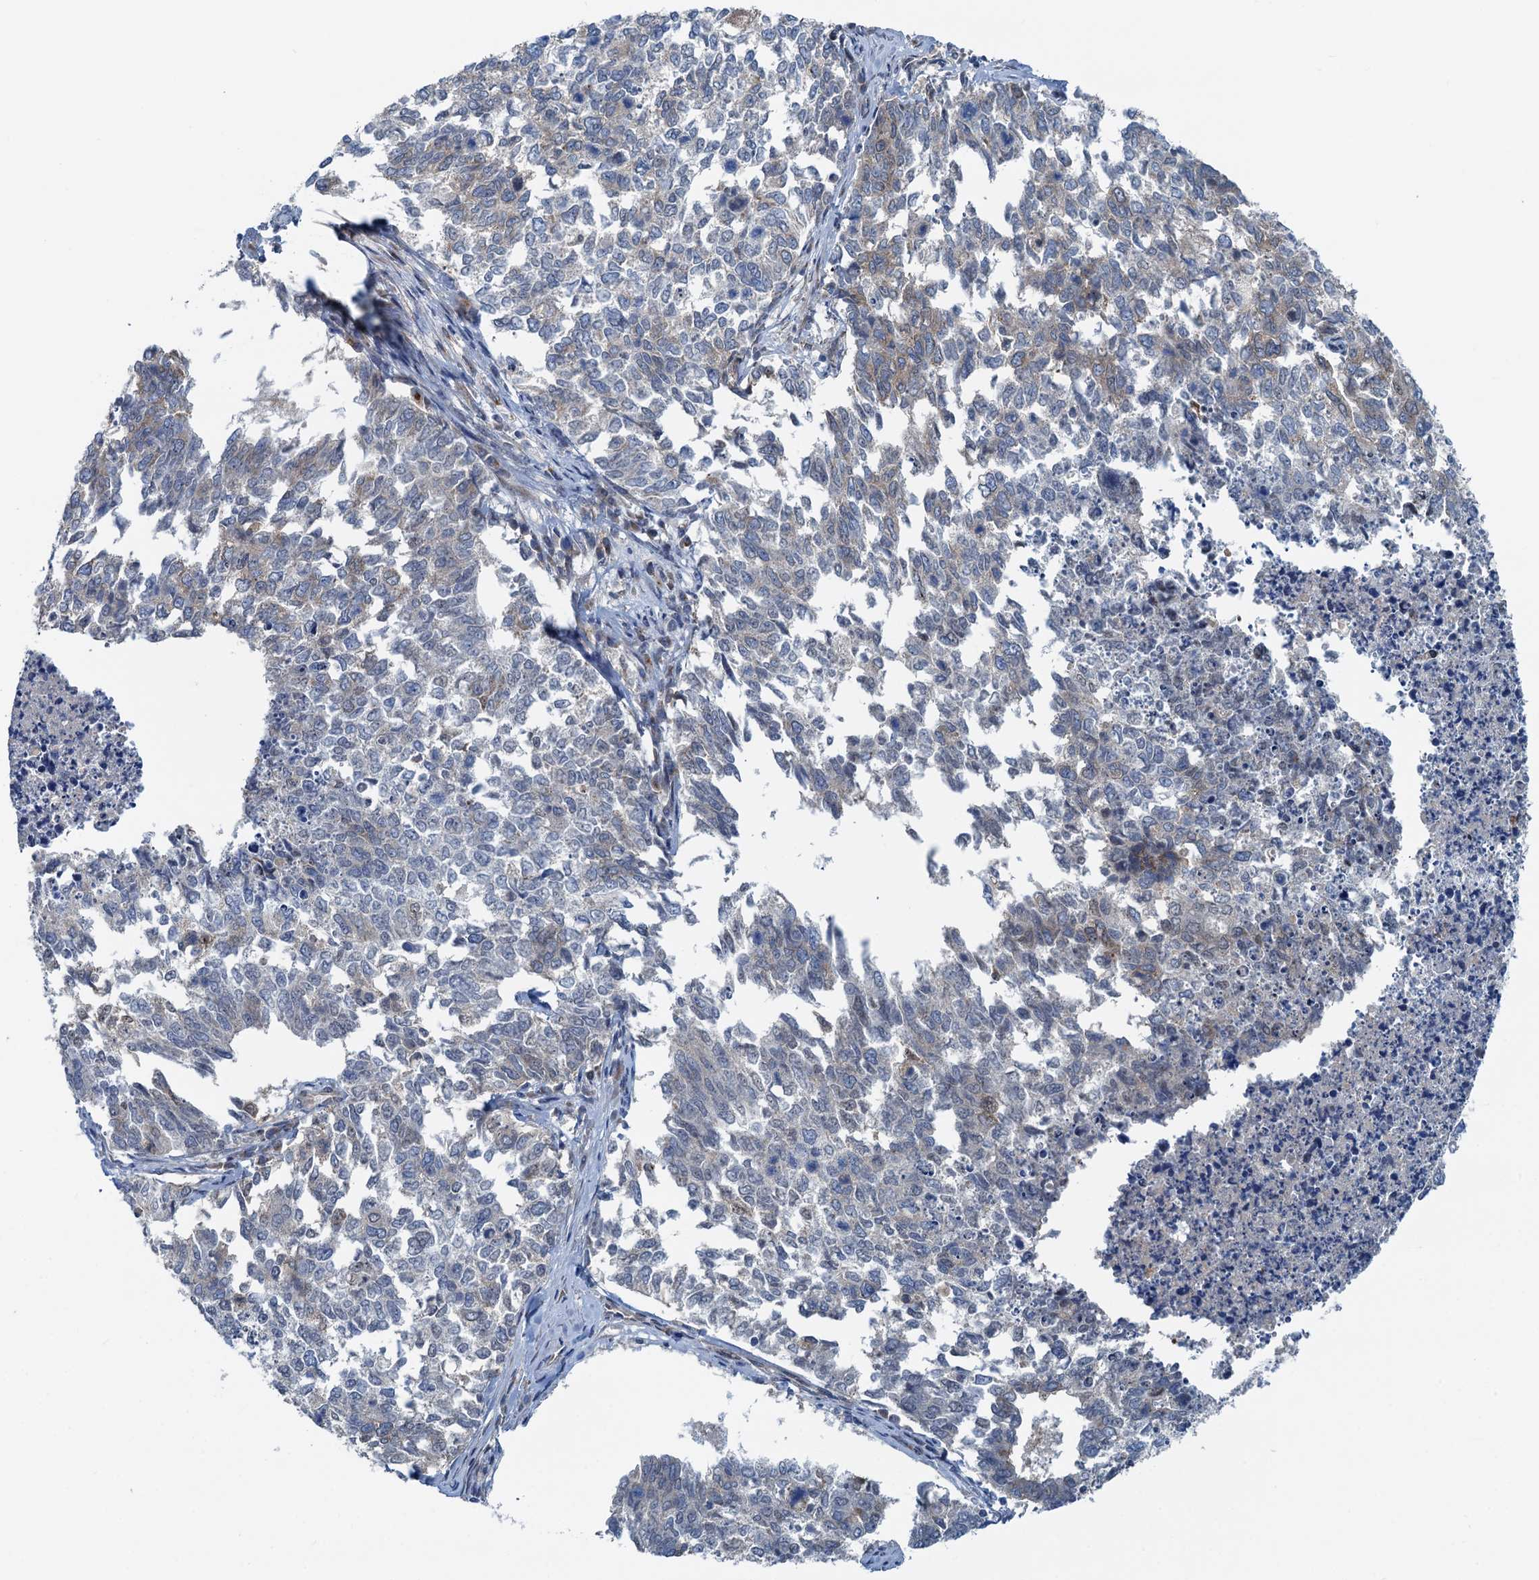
{"staining": {"intensity": "negative", "quantity": "none", "location": "none"}, "tissue": "cervical cancer", "cell_type": "Tumor cells", "image_type": "cancer", "snomed": [{"axis": "morphology", "description": "Squamous cell carcinoma, NOS"}, {"axis": "topography", "description": "Cervix"}], "caption": "DAB immunohistochemical staining of cervical cancer exhibits no significant expression in tumor cells.", "gene": "DYNC2I2", "patient": {"sex": "female", "age": 63}}